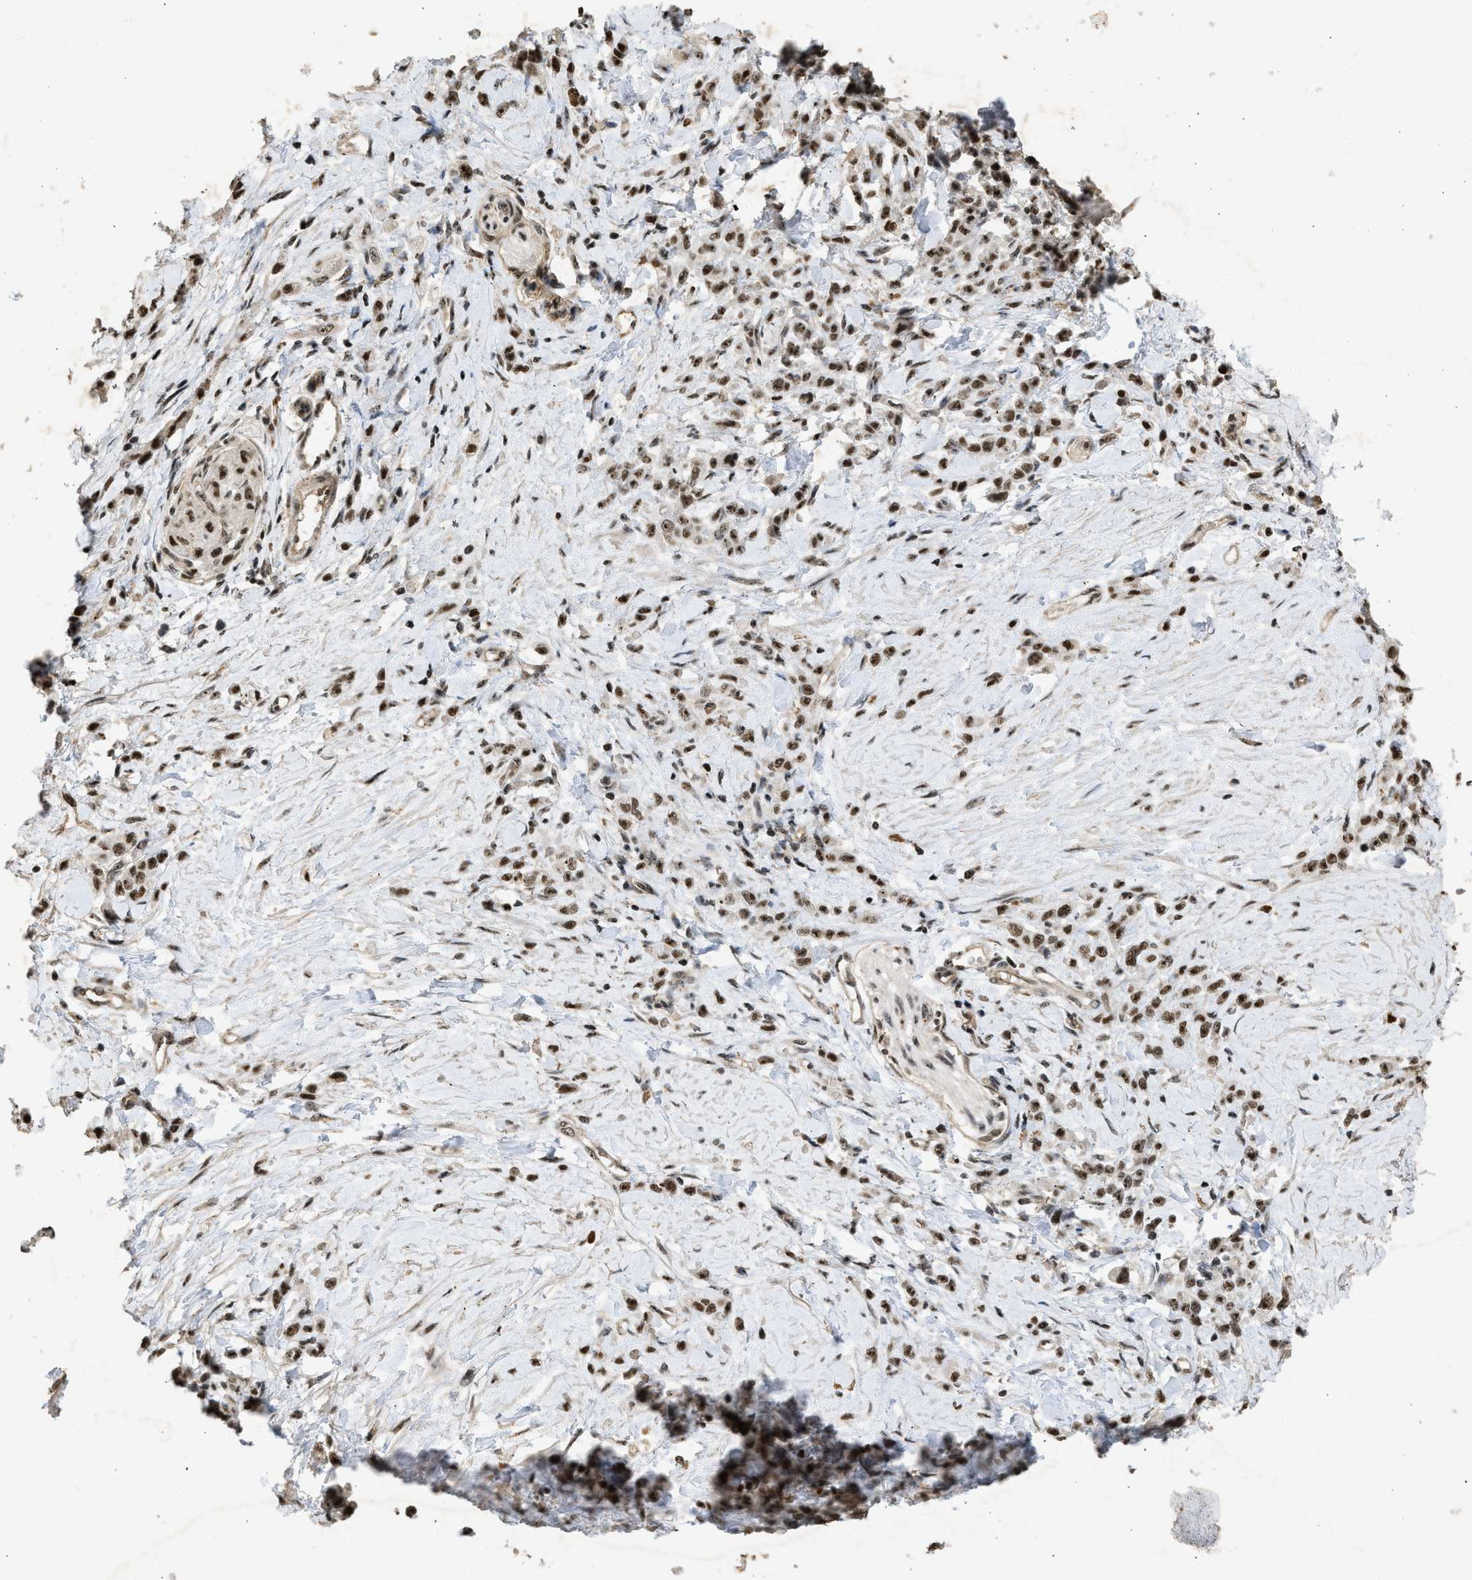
{"staining": {"intensity": "strong", "quantity": ">75%", "location": "nuclear"}, "tissue": "stomach cancer", "cell_type": "Tumor cells", "image_type": "cancer", "snomed": [{"axis": "morphology", "description": "Normal tissue, NOS"}, {"axis": "morphology", "description": "Adenocarcinoma, NOS"}, {"axis": "topography", "description": "Stomach"}], "caption": "Immunohistochemistry (IHC) photomicrograph of neoplastic tissue: human stomach adenocarcinoma stained using IHC displays high levels of strong protein expression localized specifically in the nuclear of tumor cells, appearing as a nuclear brown color.", "gene": "TFDP2", "patient": {"sex": "male", "age": 82}}